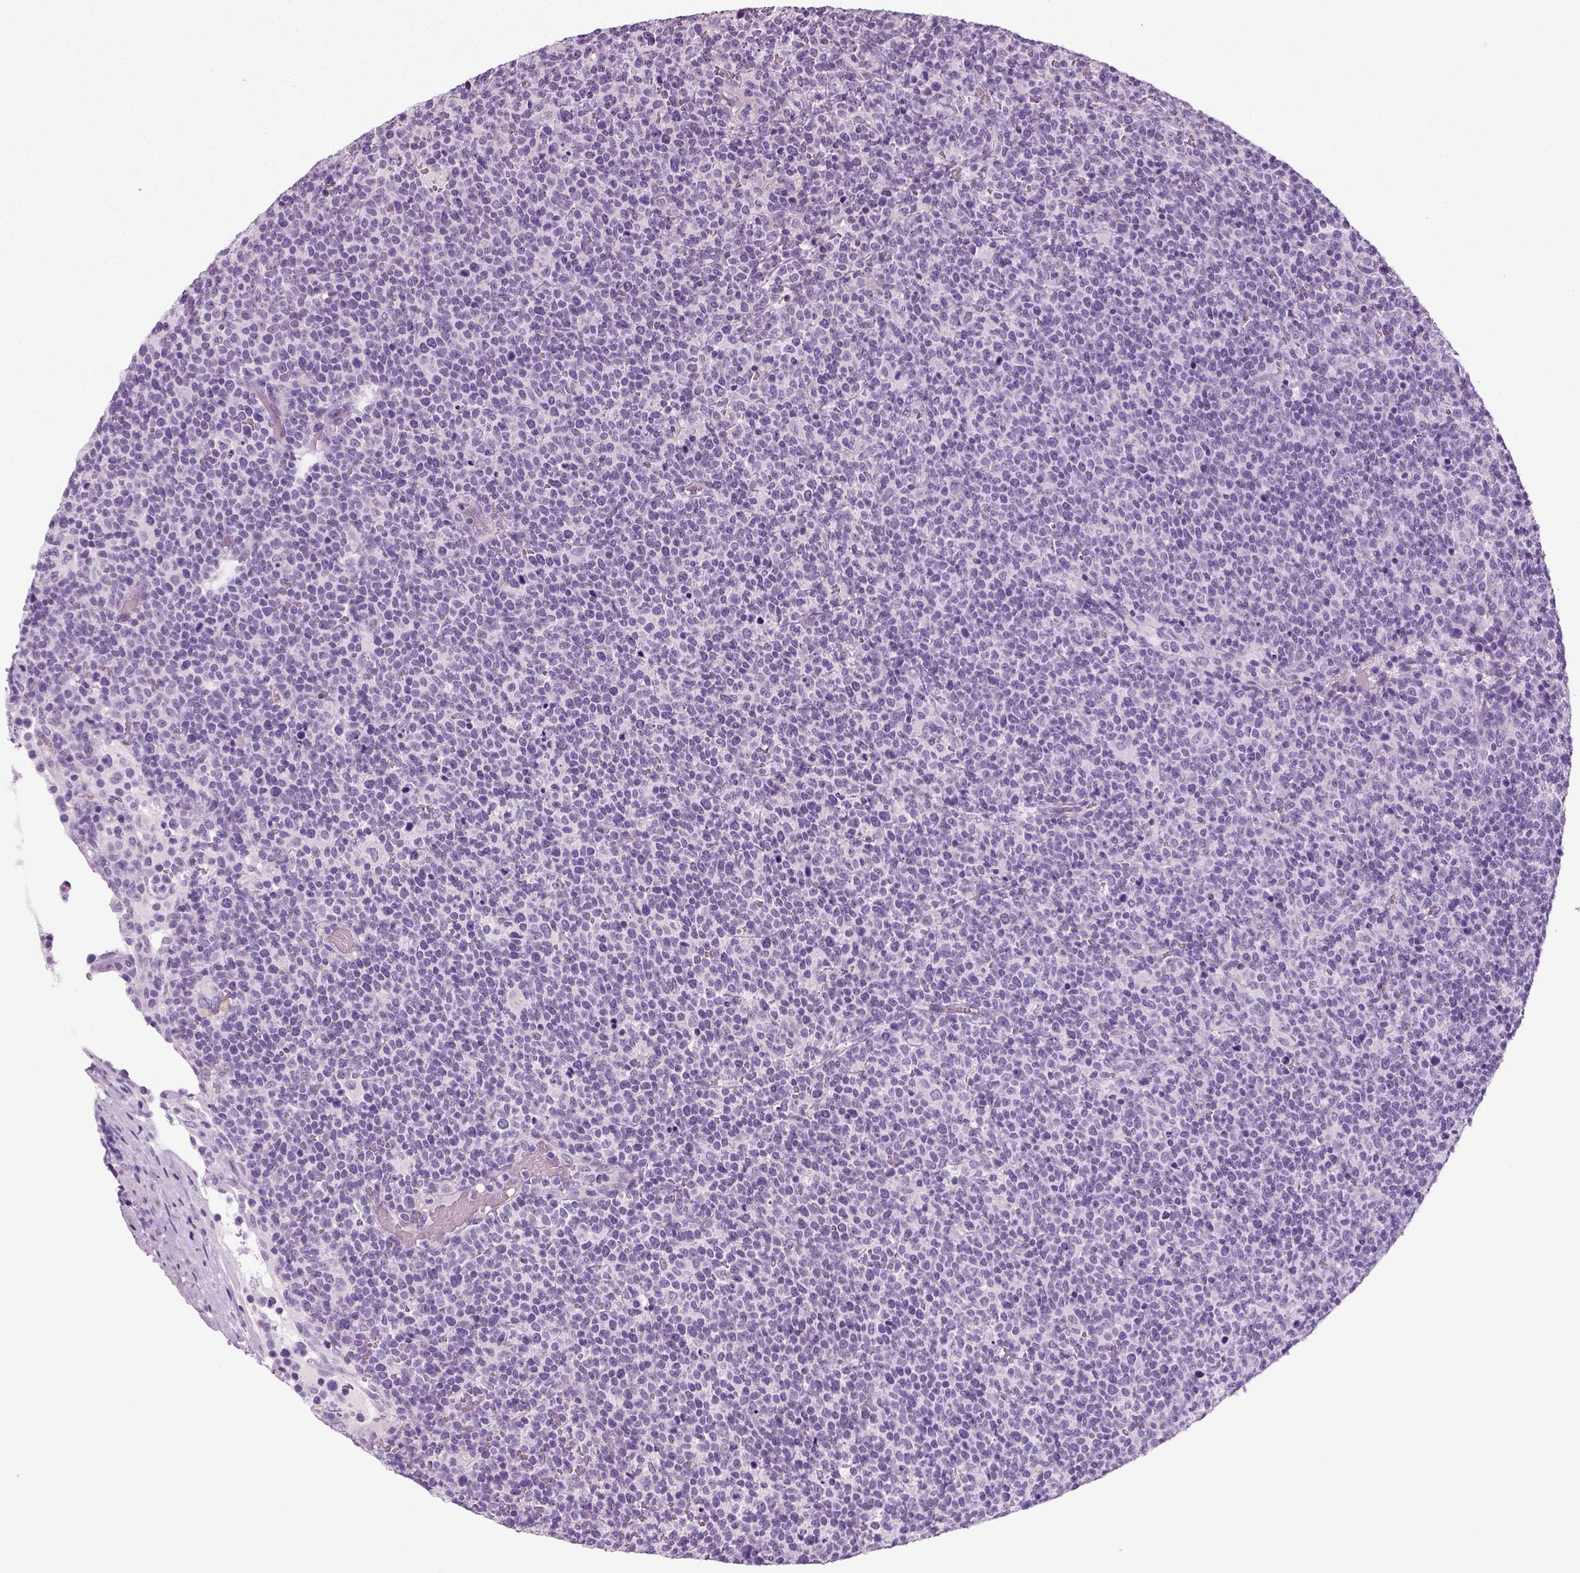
{"staining": {"intensity": "negative", "quantity": "none", "location": "none"}, "tissue": "lymphoma", "cell_type": "Tumor cells", "image_type": "cancer", "snomed": [{"axis": "morphology", "description": "Malignant lymphoma, non-Hodgkin's type, High grade"}, {"axis": "topography", "description": "Lymph node"}], "caption": "This is an IHC image of human lymphoma. There is no positivity in tumor cells.", "gene": "SPATA31E1", "patient": {"sex": "male", "age": 61}}